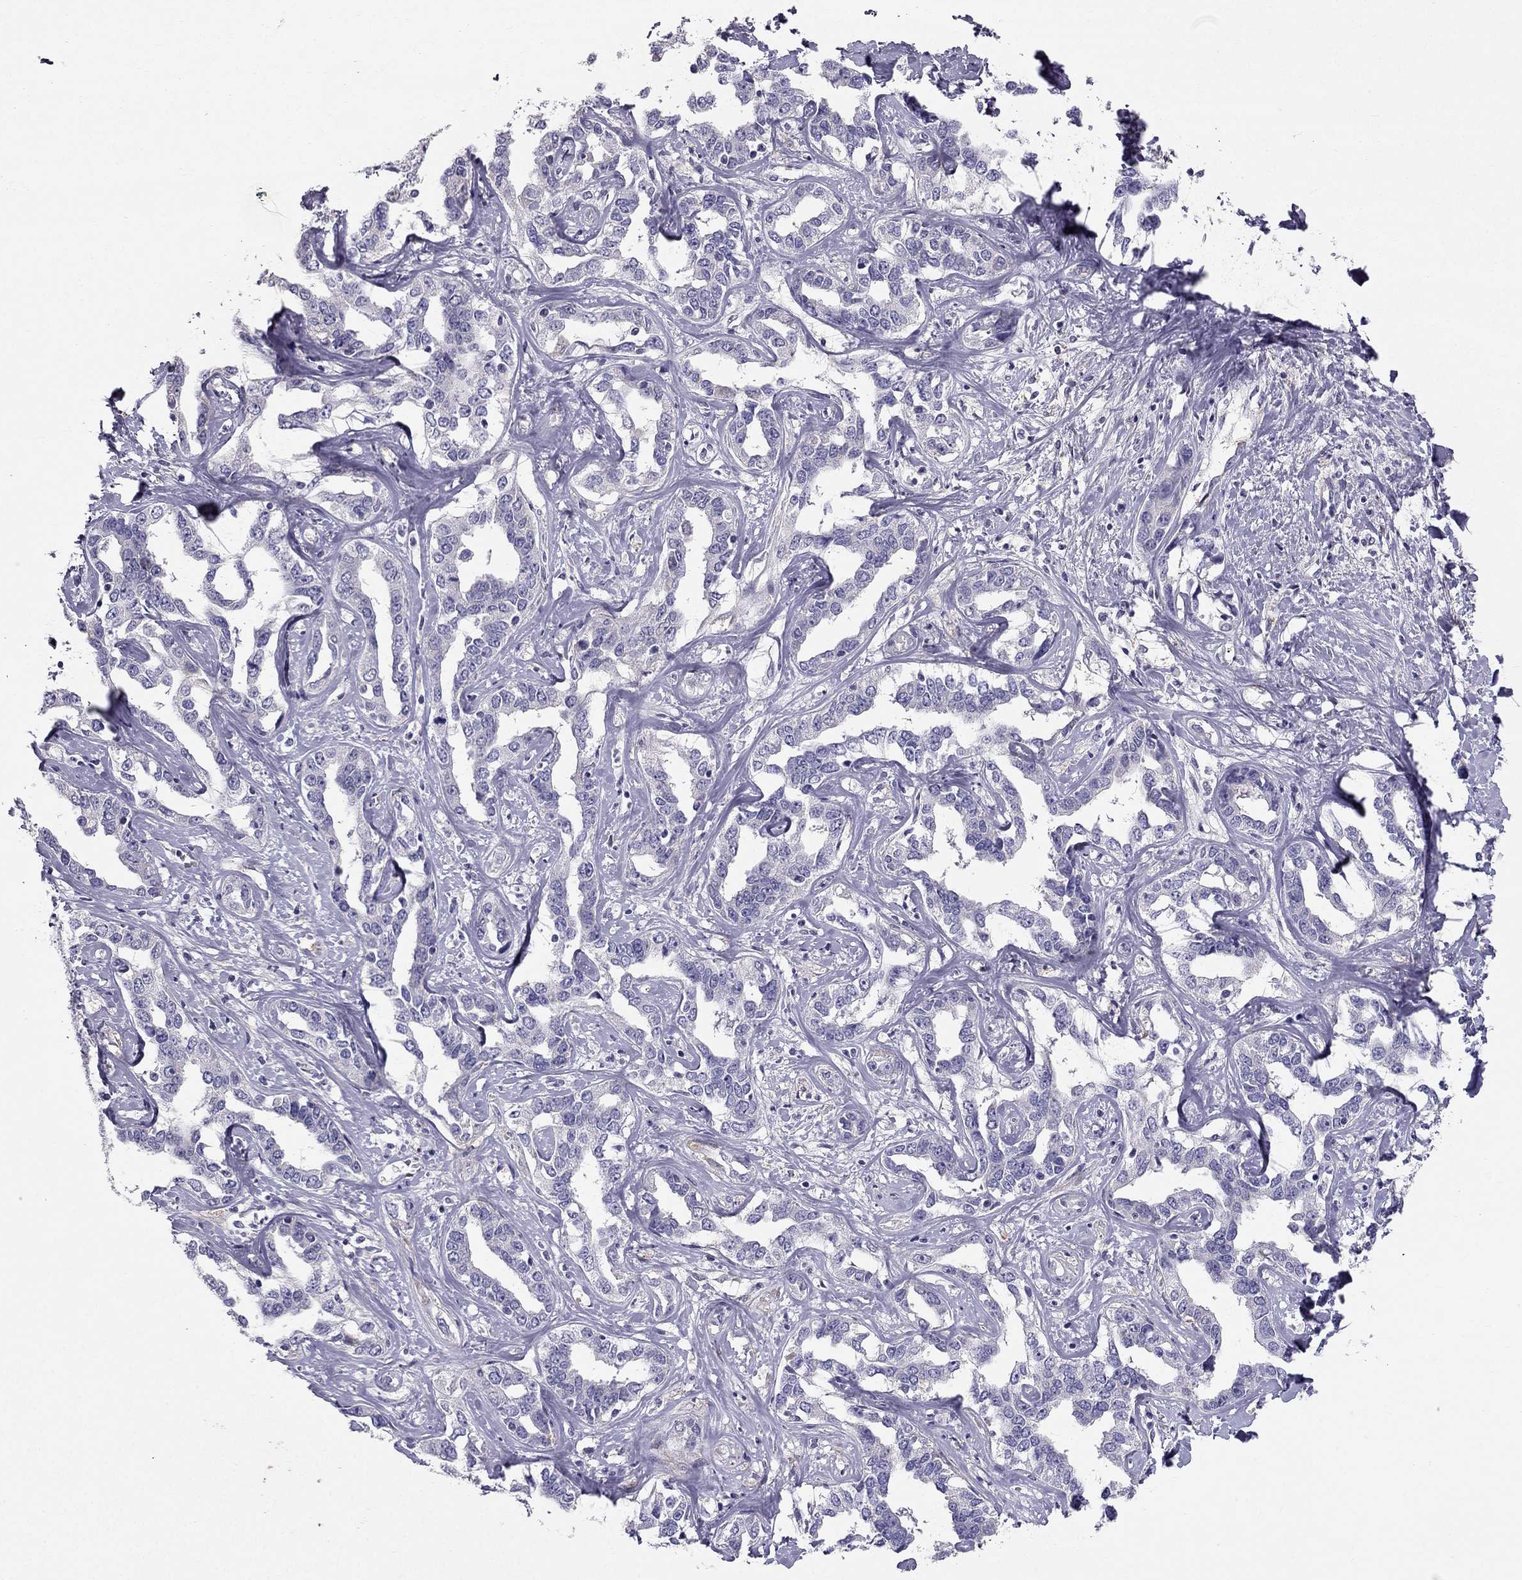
{"staining": {"intensity": "negative", "quantity": "none", "location": "none"}, "tissue": "liver cancer", "cell_type": "Tumor cells", "image_type": "cancer", "snomed": [{"axis": "morphology", "description": "Cholangiocarcinoma"}, {"axis": "topography", "description": "Liver"}], "caption": "Human cholangiocarcinoma (liver) stained for a protein using immunohistochemistry demonstrates no expression in tumor cells.", "gene": "SYT5", "patient": {"sex": "male", "age": 59}}